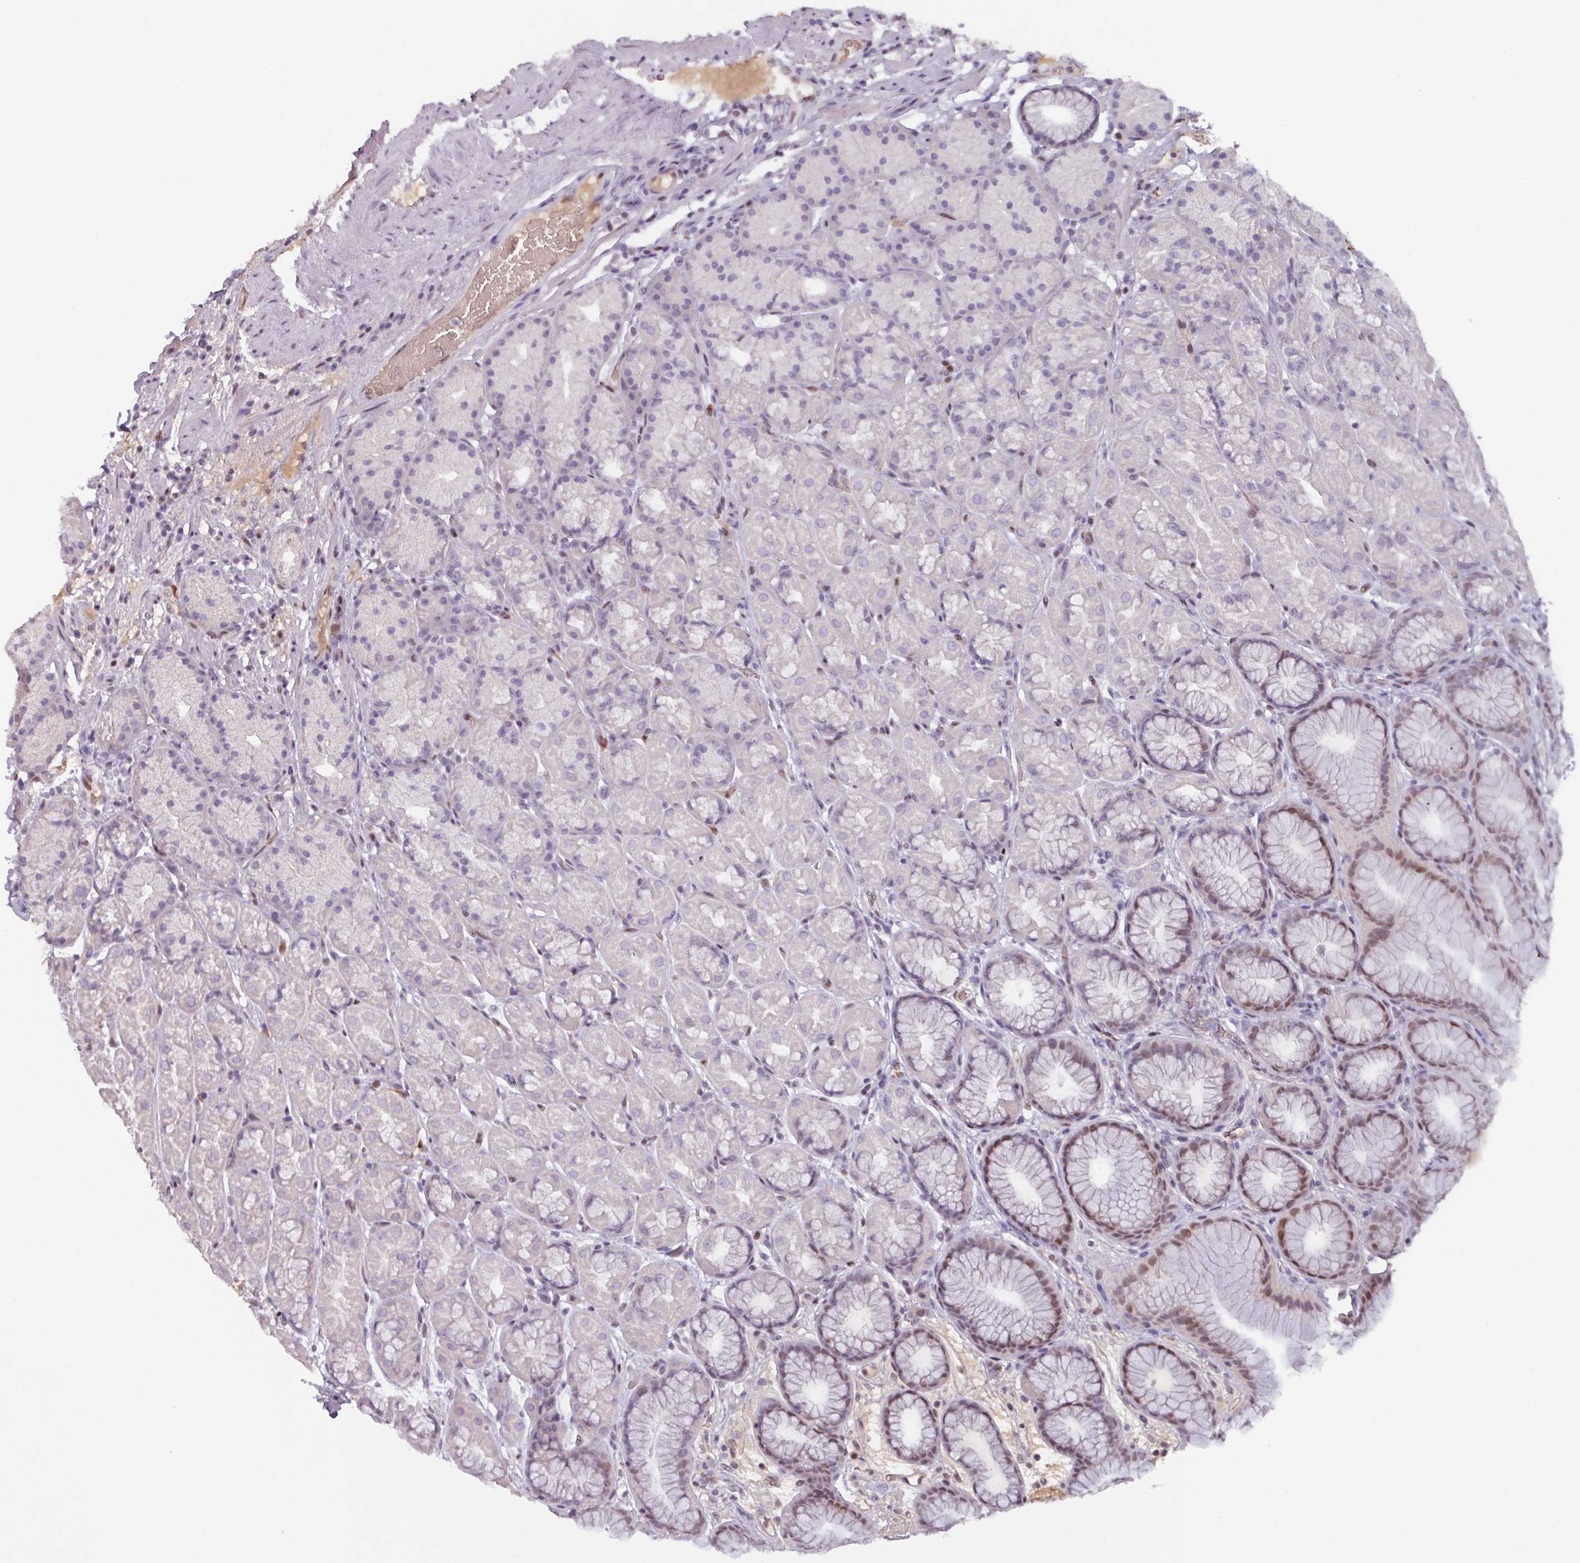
{"staining": {"intensity": "moderate", "quantity": "<25%", "location": "nuclear"}, "tissue": "stomach", "cell_type": "Glandular cells", "image_type": "normal", "snomed": [{"axis": "morphology", "description": "Normal tissue, NOS"}, {"axis": "topography", "description": "Stomach, lower"}], "caption": "The micrograph demonstrates immunohistochemical staining of benign stomach. There is moderate nuclear positivity is seen in about <25% of glandular cells. The staining was performed using DAB (3,3'-diaminobenzidine) to visualize the protein expression in brown, while the nuclei were stained in blue with hematoxylin (Magnification: 20x).", "gene": "ZNF575", "patient": {"sex": "male", "age": 67}}